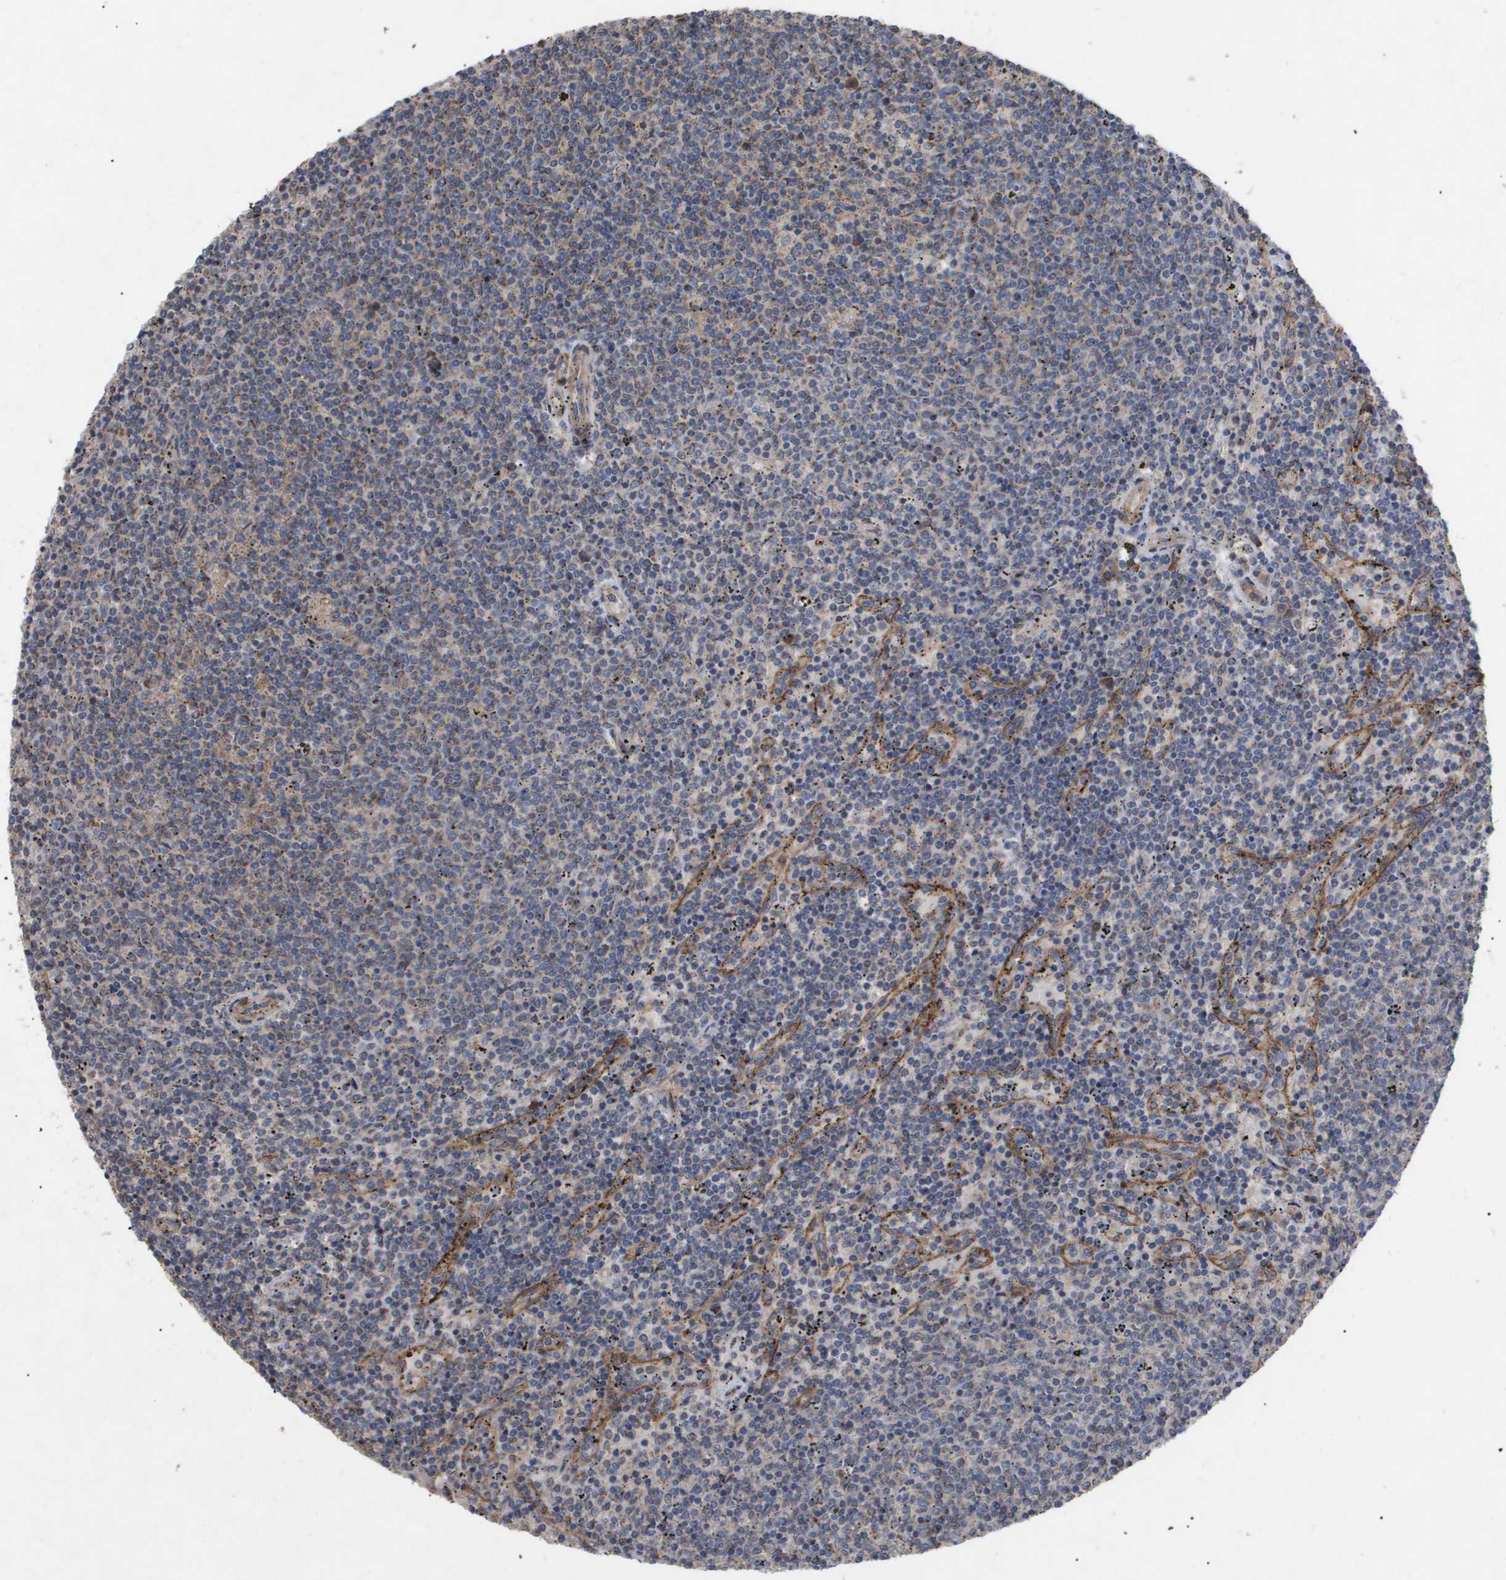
{"staining": {"intensity": "weak", "quantity": "<25%", "location": "cytoplasmic/membranous"}, "tissue": "lymphoma", "cell_type": "Tumor cells", "image_type": "cancer", "snomed": [{"axis": "morphology", "description": "Malignant lymphoma, non-Hodgkin's type, Low grade"}, {"axis": "topography", "description": "Spleen"}], "caption": "A photomicrograph of malignant lymphoma, non-Hodgkin's type (low-grade) stained for a protein shows no brown staining in tumor cells. Brightfield microscopy of immunohistochemistry stained with DAB (brown) and hematoxylin (blue), captured at high magnification.", "gene": "TNS1", "patient": {"sex": "female", "age": 50}}